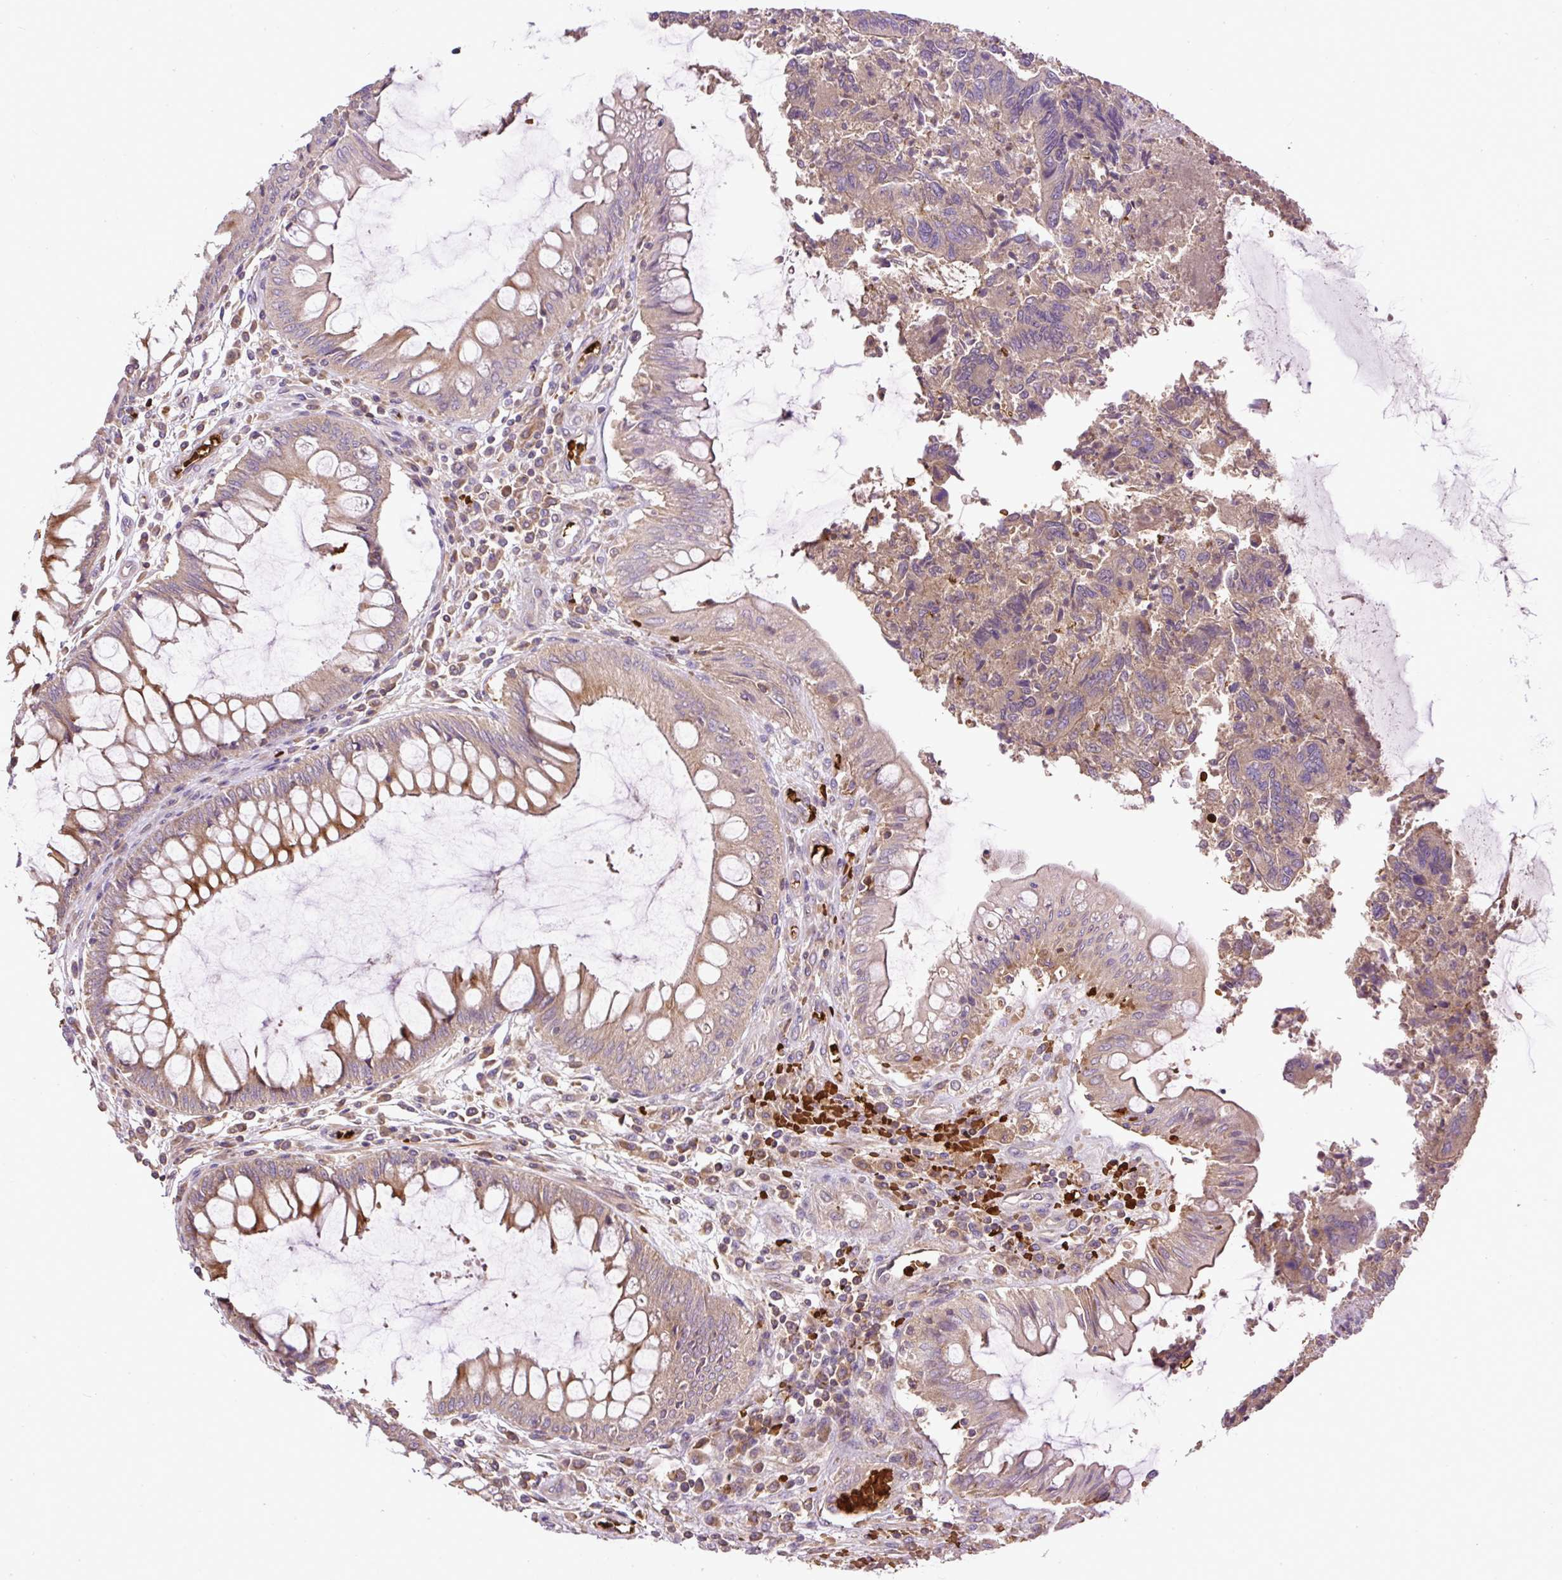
{"staining": {"intensity": "weak", "quantity": "25%-75%", "location": "cytoplasmic/membranous"}, "tissue": "colorectal cancer", "cell_type": "Tumor cells", "image_type": "cancer", "snomed": [{"axis": "morphology", "description": "Adenocarcinoma, NOS"}, {"axis": "topography", "description": "Colon"}], "caption": "Weak cytoplasmic/membranous protein staining is seen in about 25%-75% of tumor cells in colorectal adenocarcinoma. The staining was performed using DAB, with brown indicating positive protein expression. Nuclei are stained blue with hematoxylin.", "gene": "CXCL13", "patient": {"sex": "female", "age": 67}}